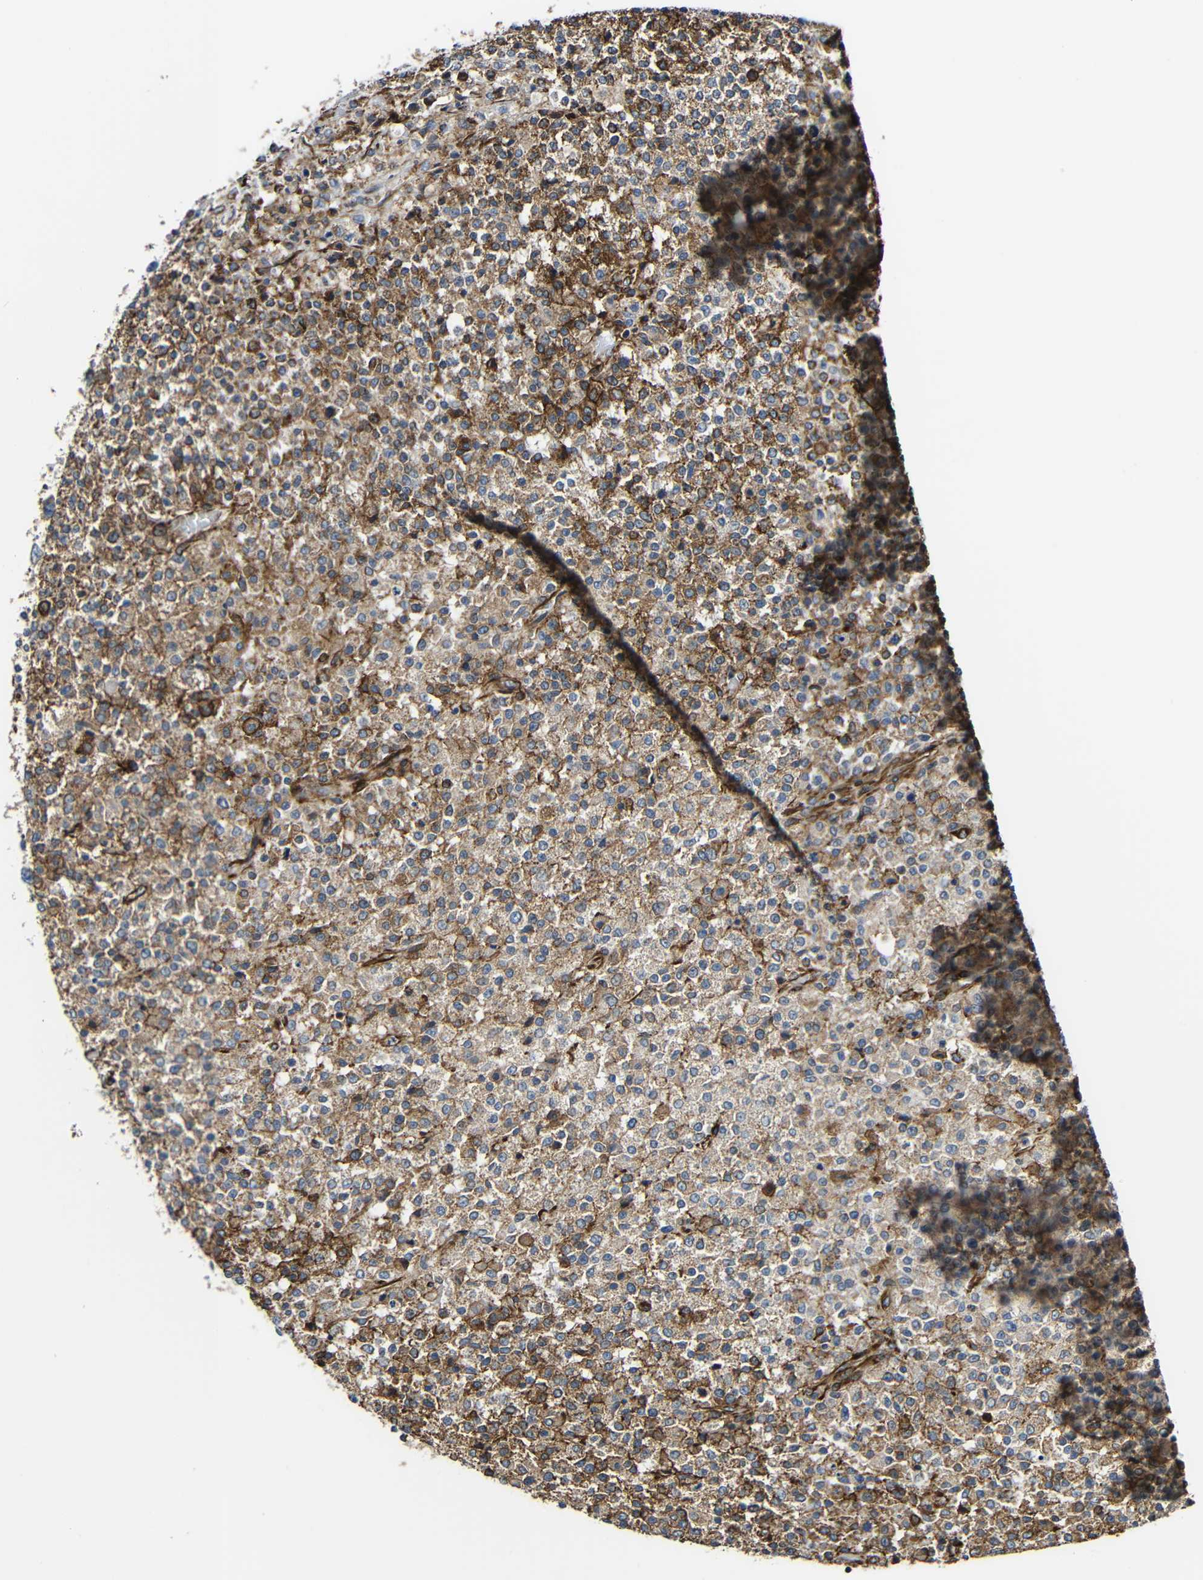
{"staining": {"intensity": "moderate", "quantity": ">75%", "location": "cytoplasmic/membranous"}, "tissue": "testis cancer", "cell_type": "Tumor cells", "image_type": "cancer", "snomed": [{"axis": "morphology", "description": "Seminoma, NOS"}, {"axis": "topography", "description": "Testis"}], "caption": "IHC image of neoplastic tissue: seminoma (testis) stained using immunohistochemistry exhibits medium levels of moderate protein expression localized specifically in the cytoplasmic/membranous of tumor cells, appearing as a cytoplasmic/membranous brown color.", "gene": "IGSF10", "patient": {"sex": "male", "age": 59}}